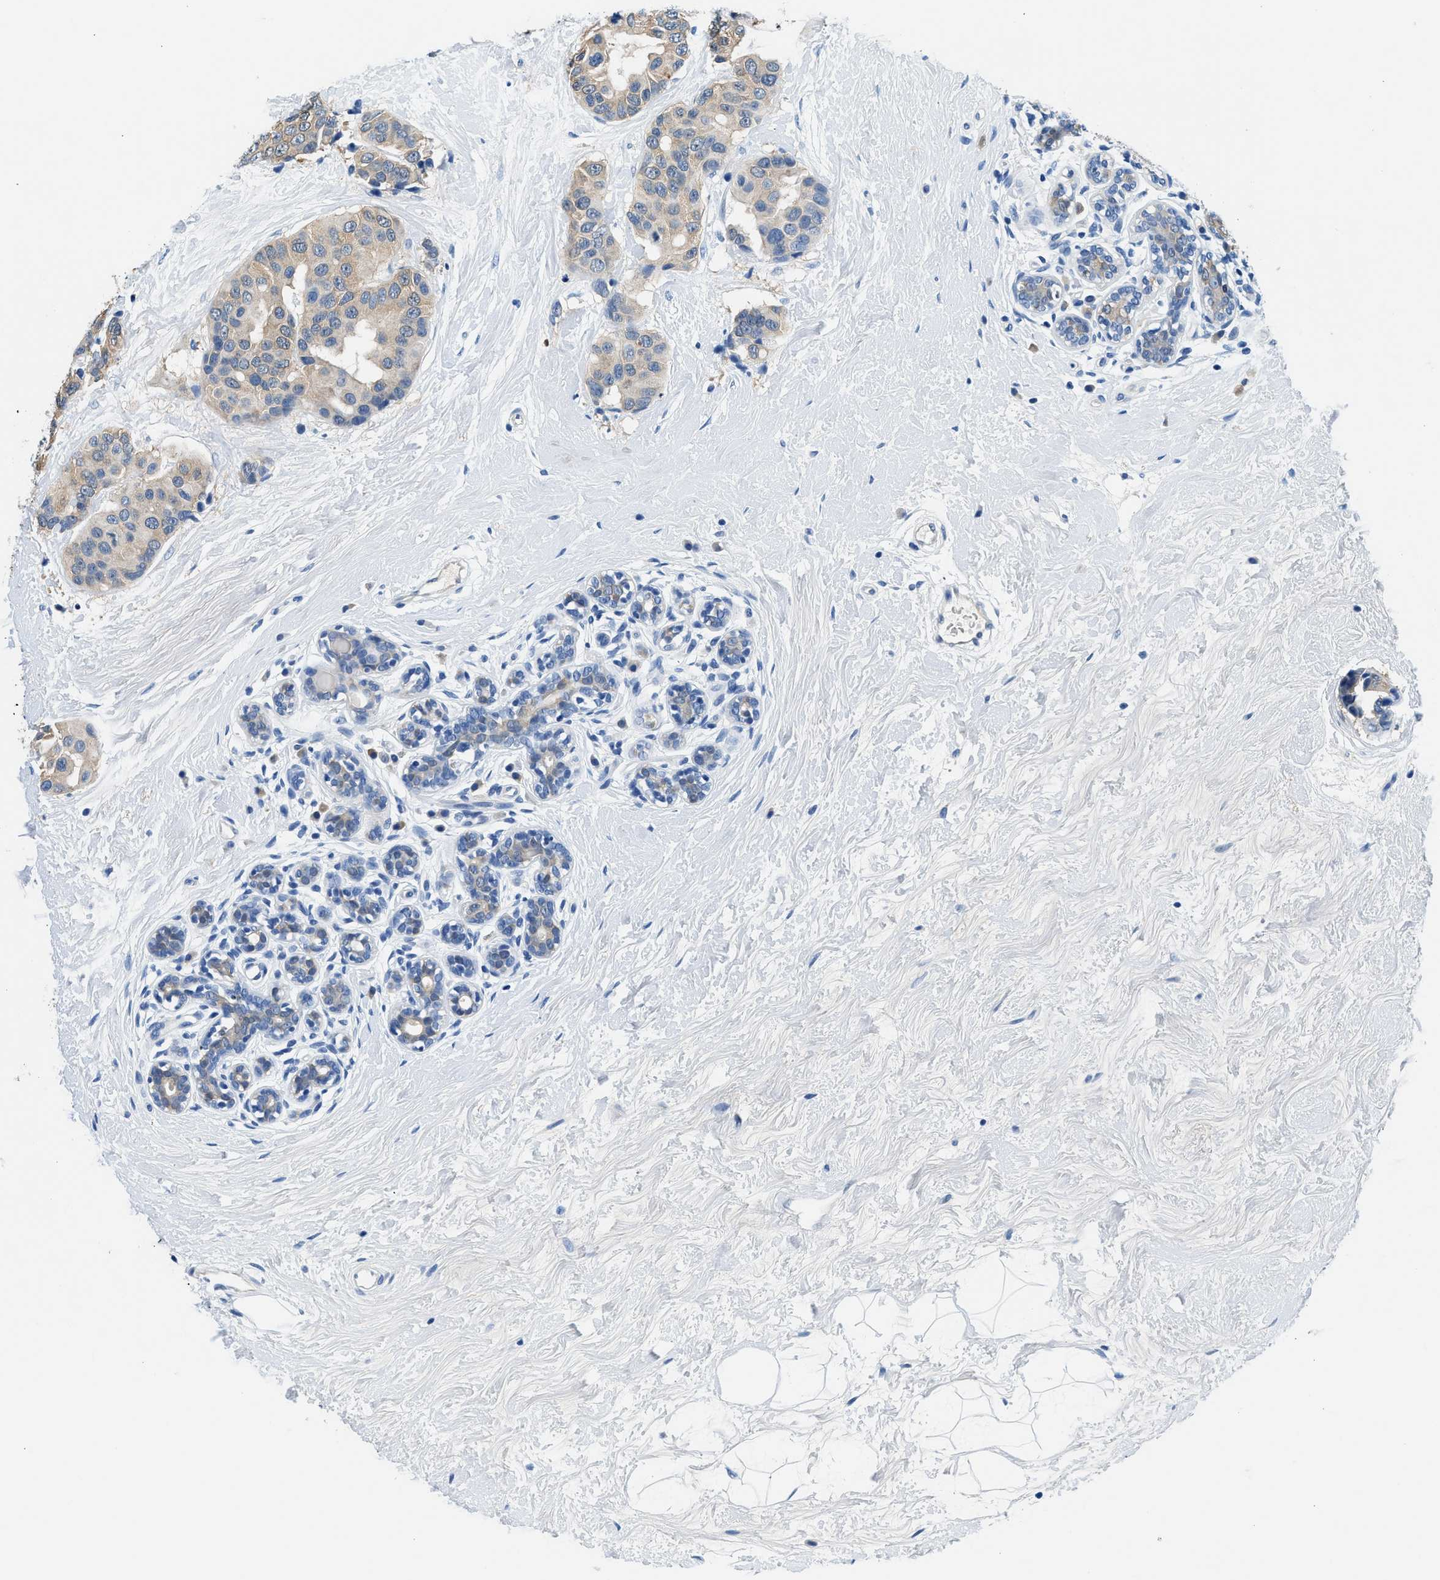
{"staining": {"intensity": "weak", "quantity": "<25%", "location": "cytoplasmic/membranous"}, "tissue": "breast cancer", "cell_type": "Tumor cells", "image_type": "cancer", "snomed": [{"axis": "morphology", "description": "Normal tissue, NOS"}, {"axis": "morphology", "description": "Duct carcinoma"}, {"axis": "topography", "description": "Breast"}], "caption": "This is an immunohistochemistry image of infiltrating ductal carcinoma (breast). There is no positivity in tumor cells.", "gene": "FADS6", "patient": {"sex": "female", "age": 39}}